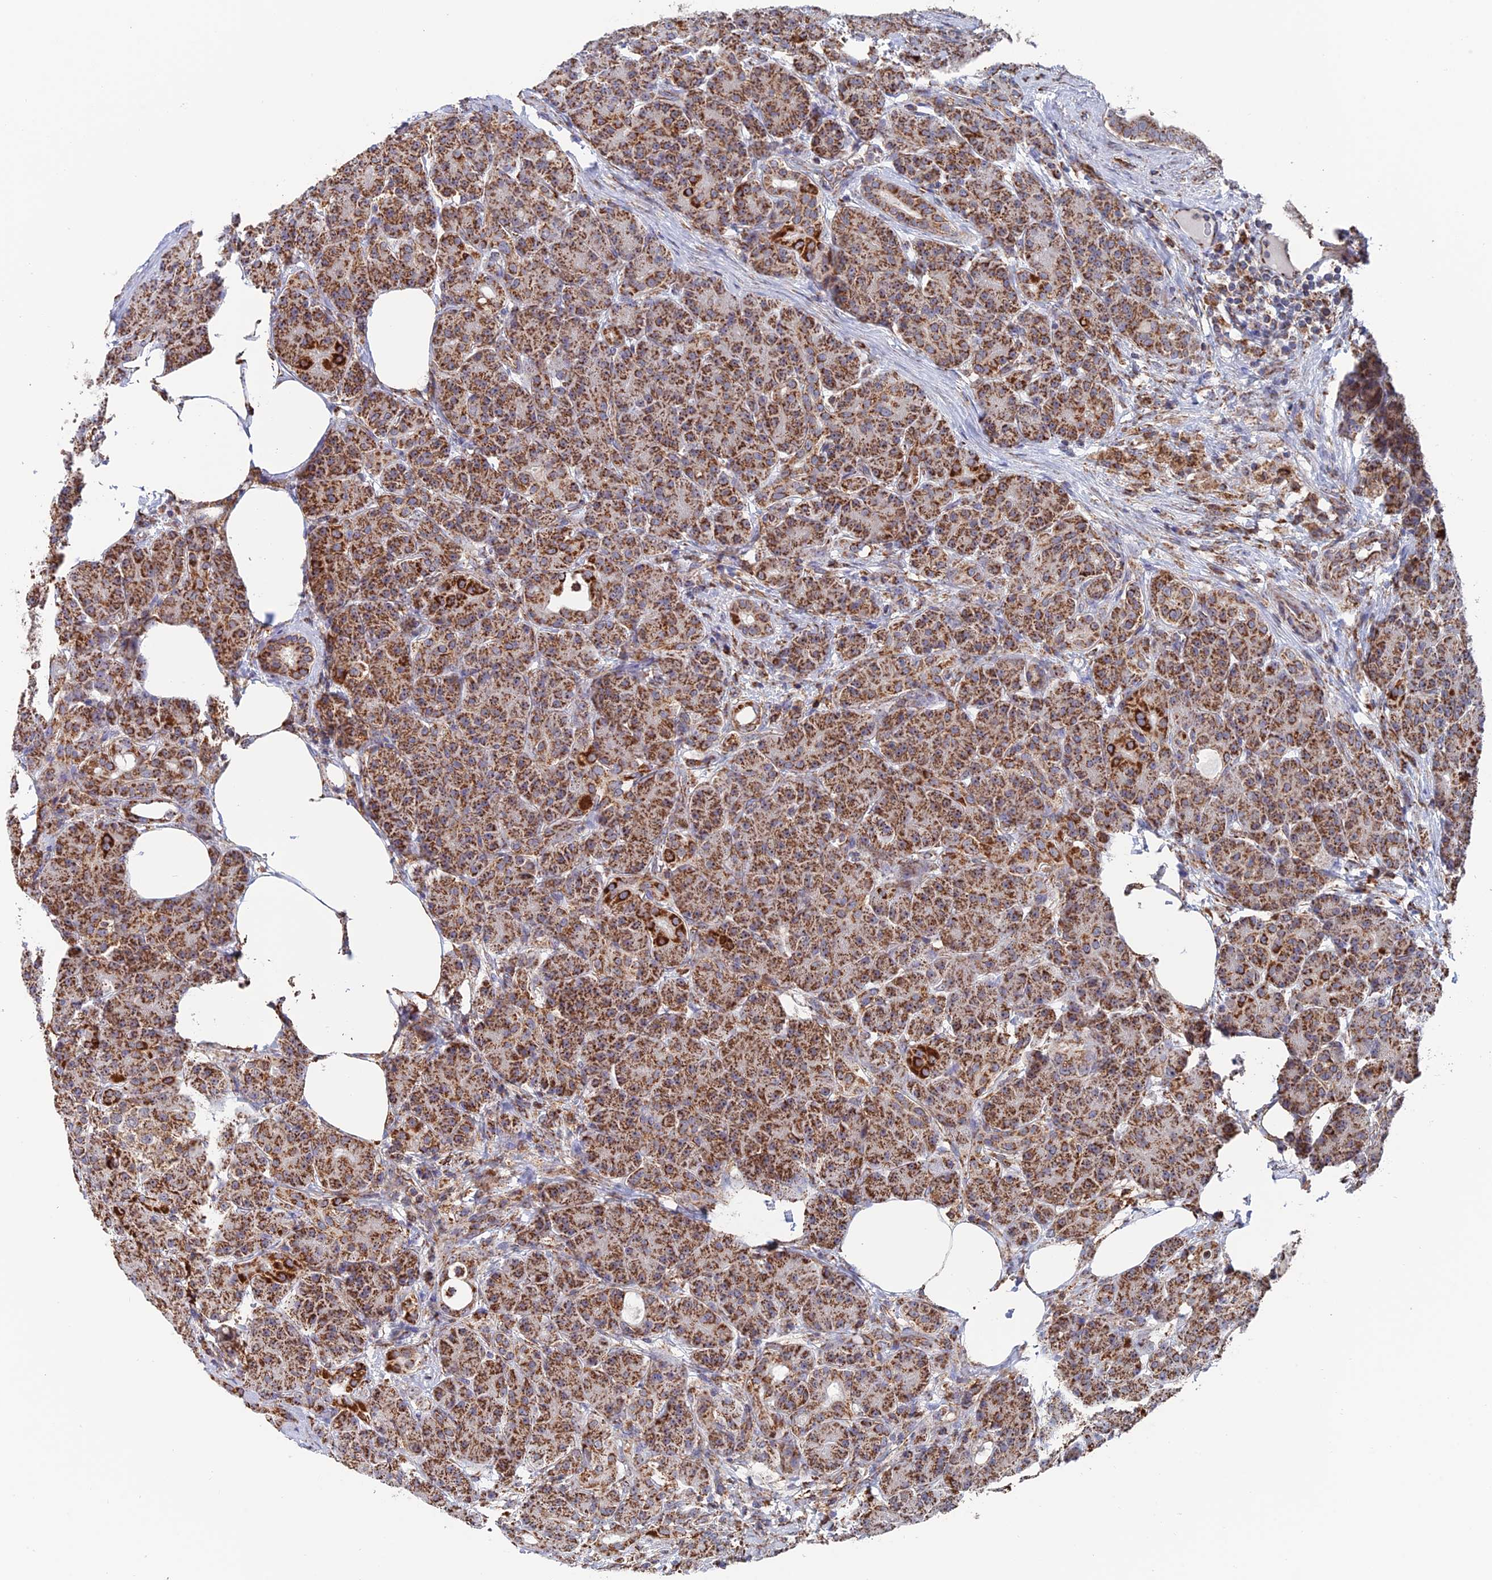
{"staining": {"intensity": "strong", "quantity": ">75%", "location": "cytoplasmic/membranous"}, "tissue": "pancreas", "cell_type": "Exocrine glandular cells", "image_type": "normal", "snomed": [{"axis": "morphology", "description": "Normal tissue, NOS"}, {"axis": "topography", "description": "Pancreas"}], "caption": "A brown stain labels strong cytoplasmic/membranous staining of a protein in exocrine glandular cells of benign human pancreas.", "gene": "DTYMK", "patient": {"sex": "male", "age": 63}}